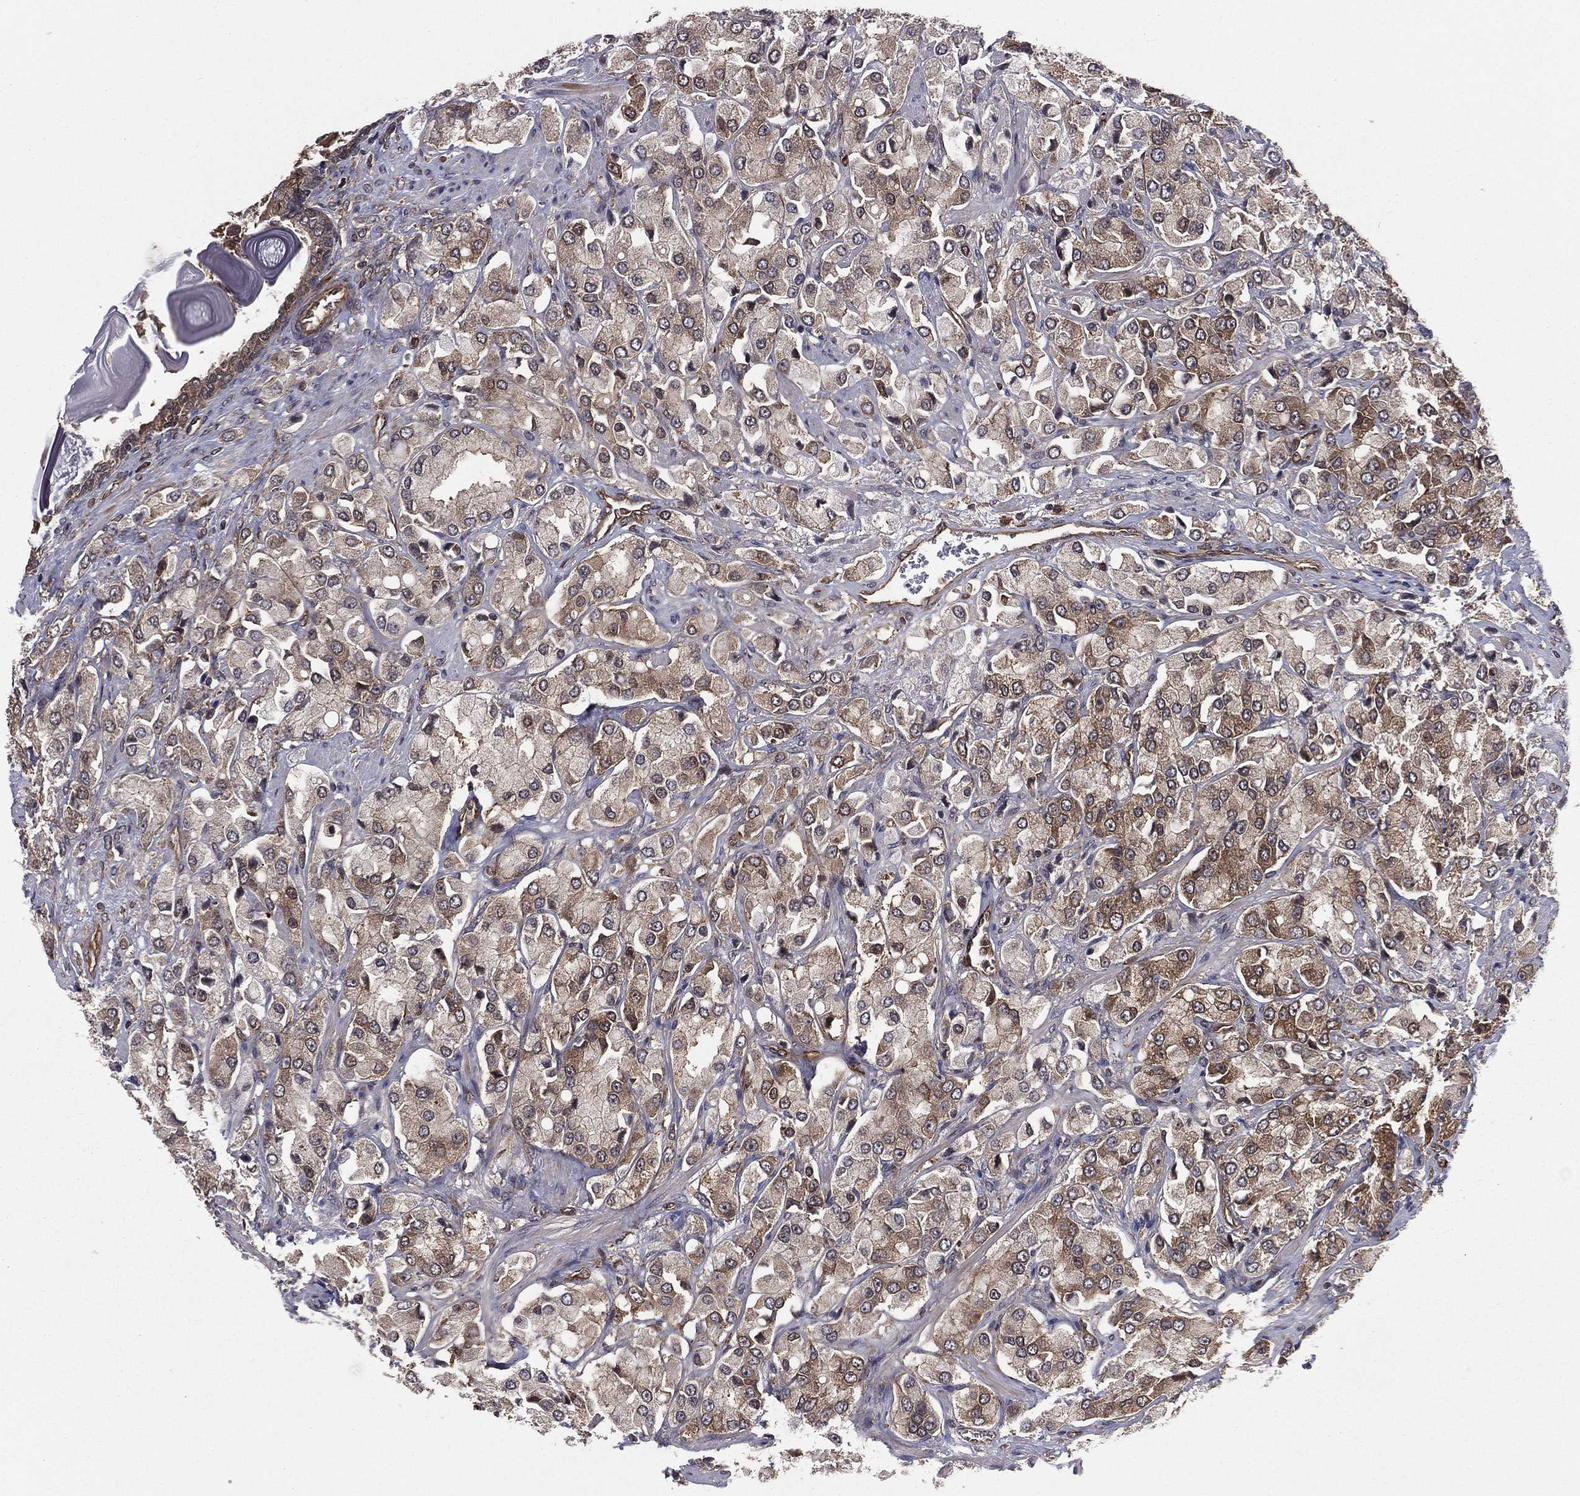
{"staining": {"intensity": "moderate", "quantity": "<25%", "location": "cytoplasmic/membranous"}, "tissue": "prostate cancer", "cell_type": "Tumor cells", "image_type": "cancer", "snomed": [{"axis": "morphology", "description": "Adenocarcinoma, NOS"}, {"axis": "topography", "description": "Prostate and seminal vesicle, NOS"}, {"axis": "topography", "description": "Prostate"}], "caption": "The immunohistochemical stain highlights moderate cytoplasmic/membranous positivity in tumor cells of prostate cancer (adenocarcinoma) tissue.", "gene": "CERT1", "patient": {"sex": "male", "age": 64}}